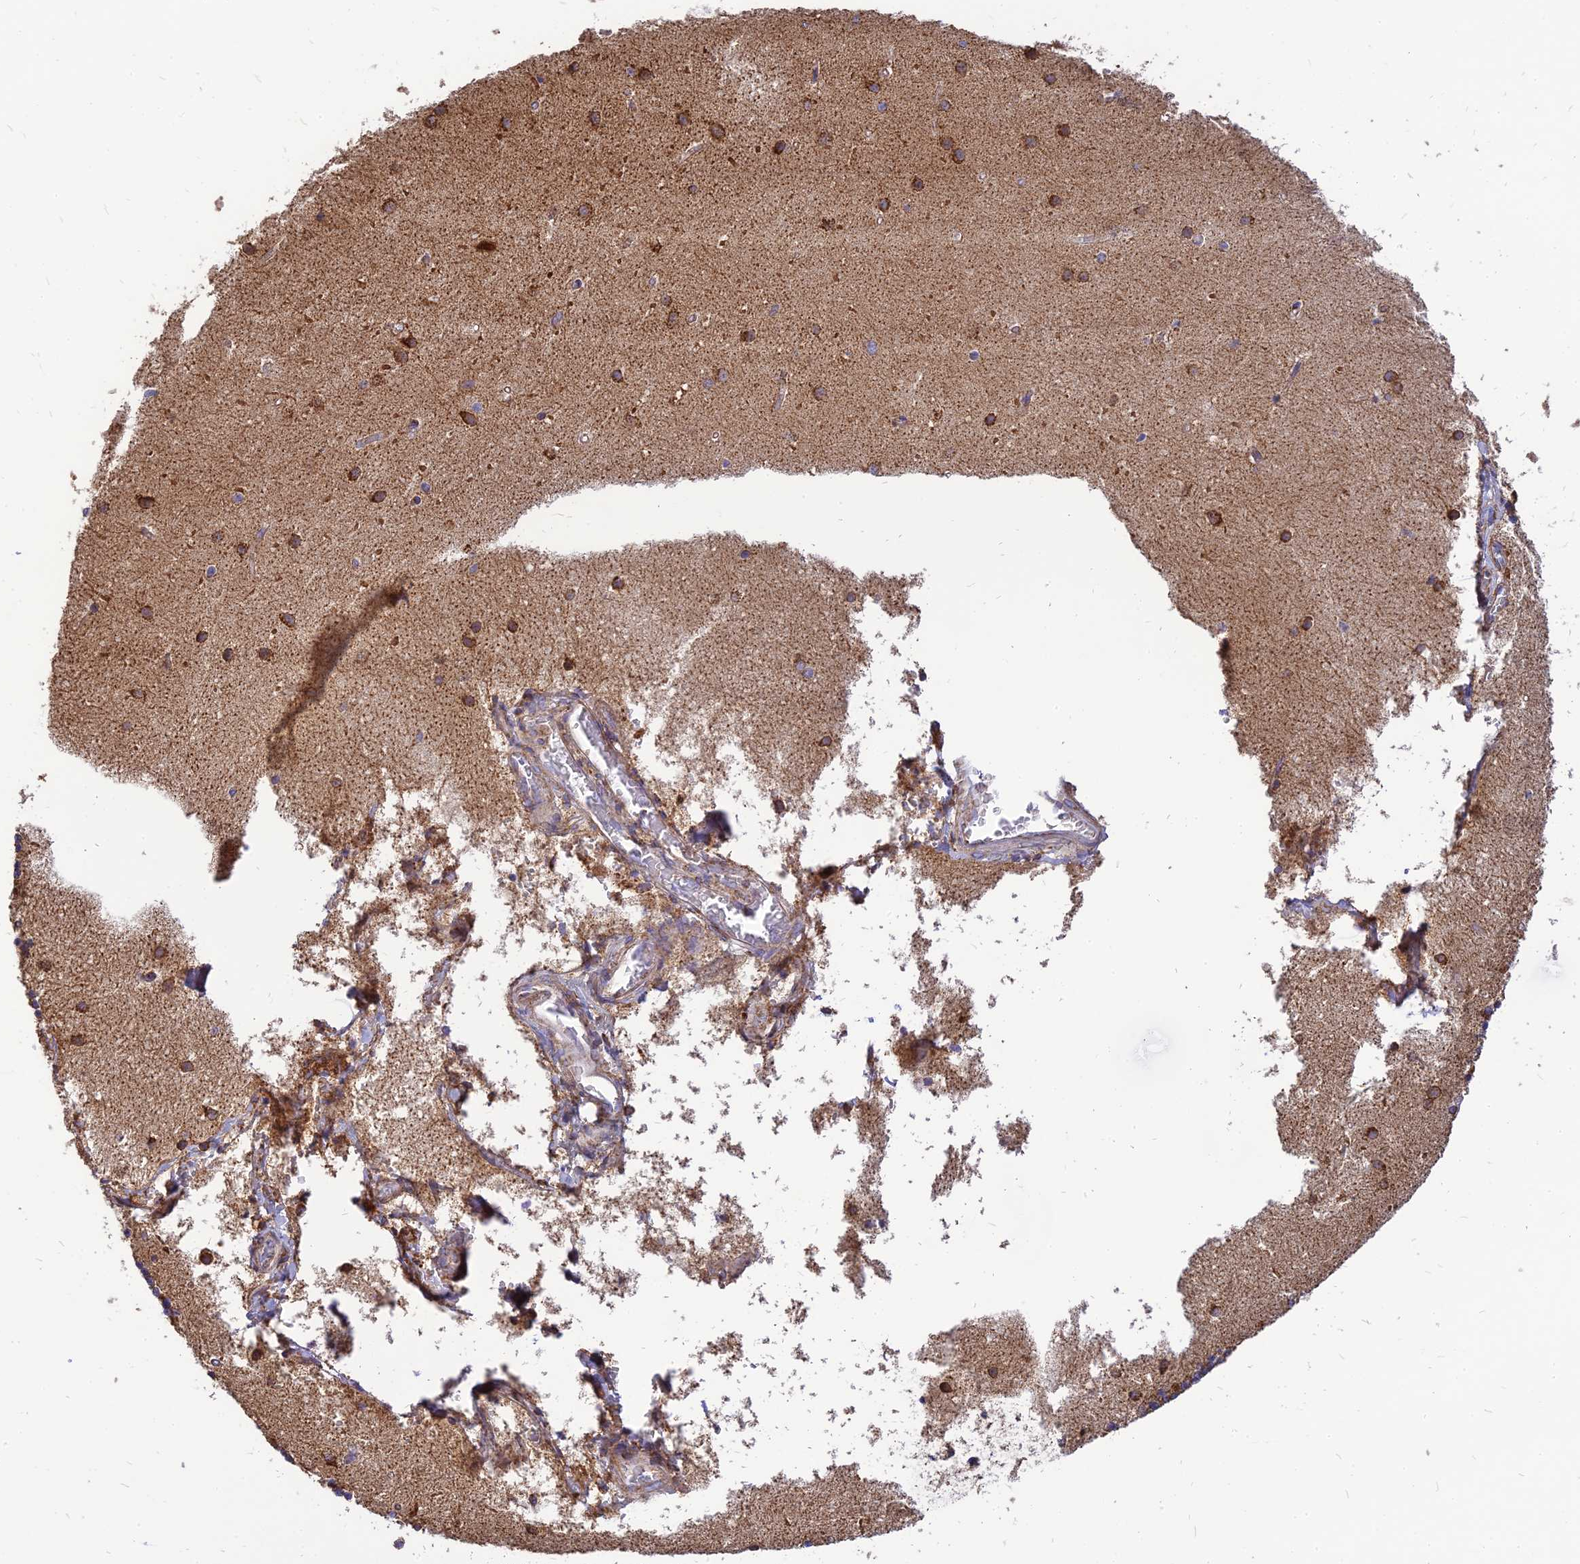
{"staining": {"intensity": "strong", "quantity": "25%-75%", "location": "cytoplasmic/membranous"}, "tissue": "cerebellum", "cell_type": "Cells in granular layer", "image_type": "normal", "snomed": [{"axis": "morphology", "description": "Normal tissue, NOS"}, {"axis": "topography", "description": "Cerebellum"}], "caption": "Protein analysis of normal cerebellum shows strong cytoplasmic/membranous staining in about 25%-75% of cells in granular layer.", "gene": "THUMPD2", "patient": {"sex": "male", "age": 54}}